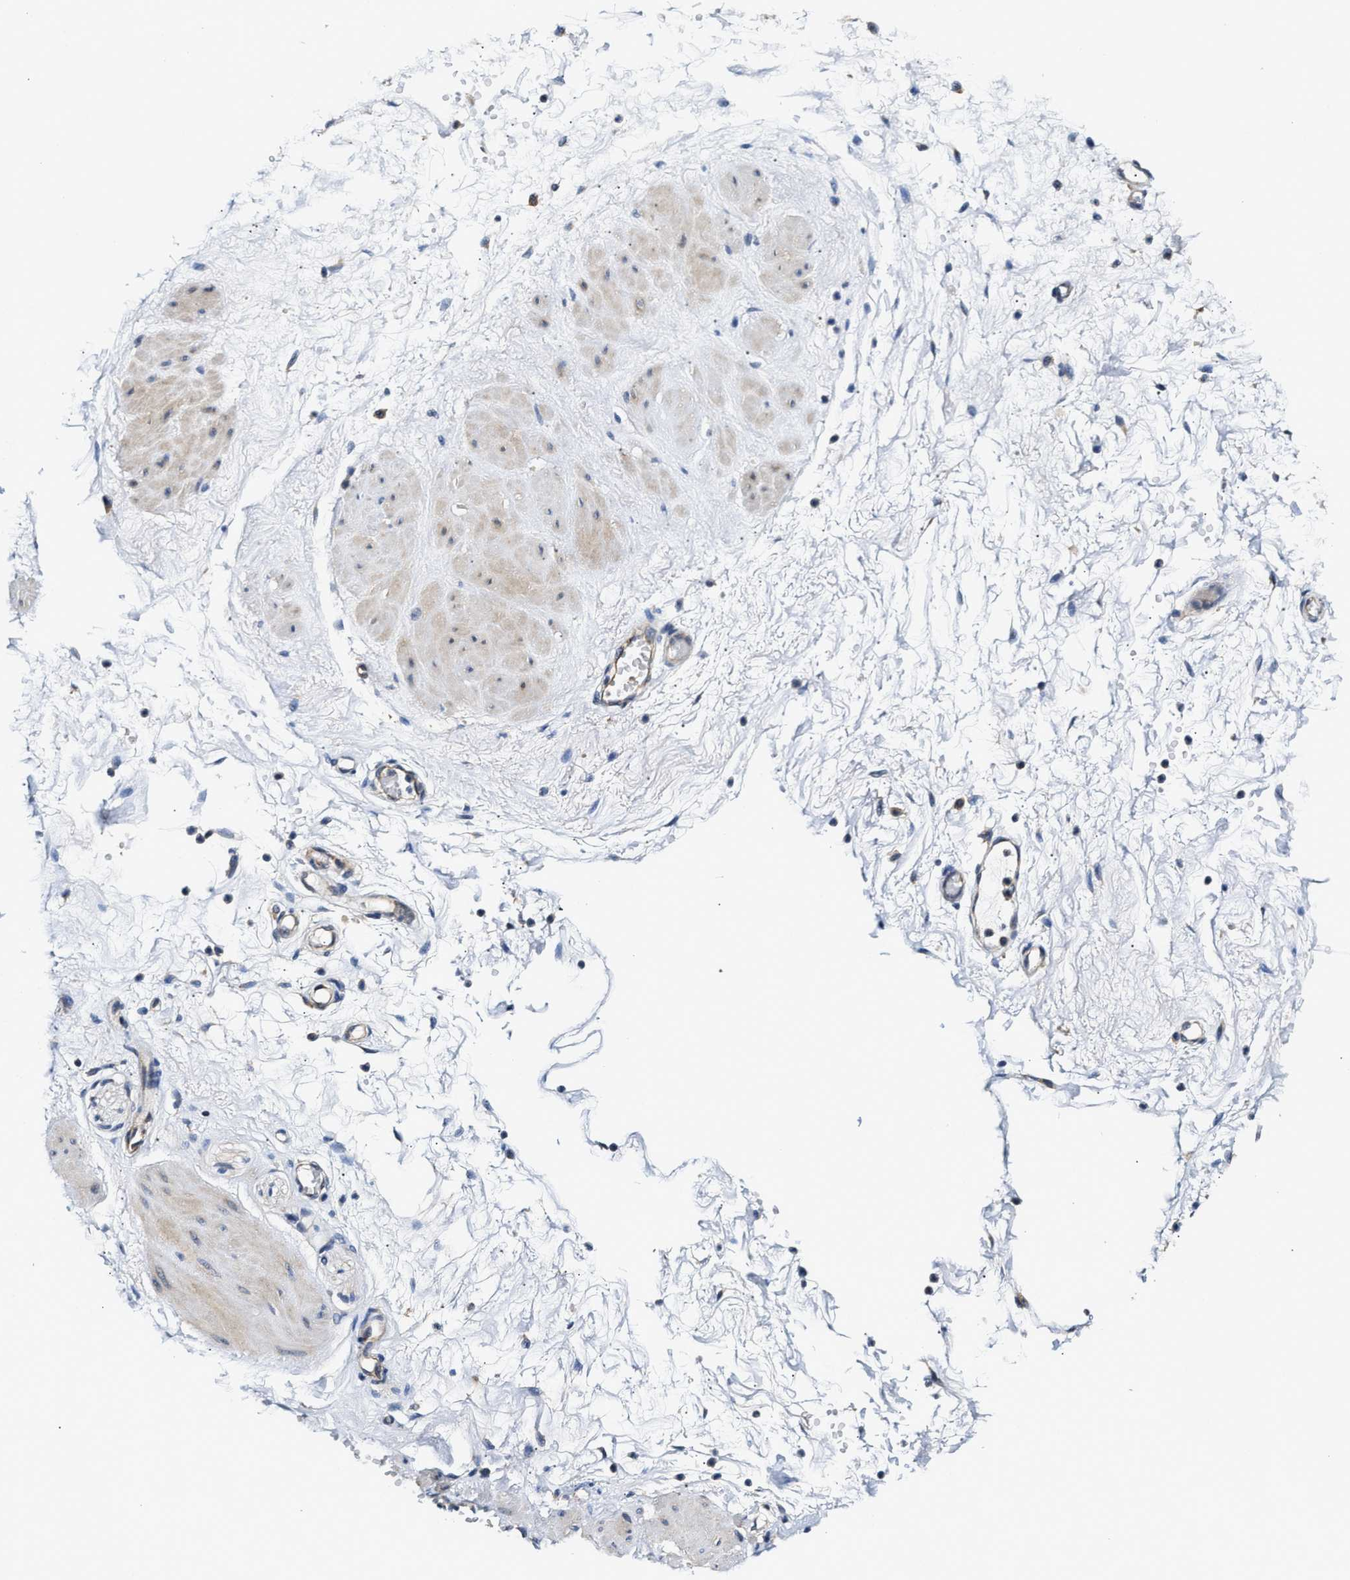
{"staining": {"intensity": "negative", "quantity": "none", "location": "none"}, "tissue": "adipose tissue", "cell_type": "Adipocytes", "image_type": "normal", "snomed": [{"axis": "morphology", "description": "Normal tissue, NOS"}, {"axis": "topography", "description": "Soft tissue"}, {"axis": "topography", "description": "Vascular tissue"}], "caption": "This is an immunohistochemistry (IHC) micrograph of benign human adipose tissue. There is no expression in adipocytes.", "gene": "TEX2", "patient": {"sex": "female", "age": 35}}